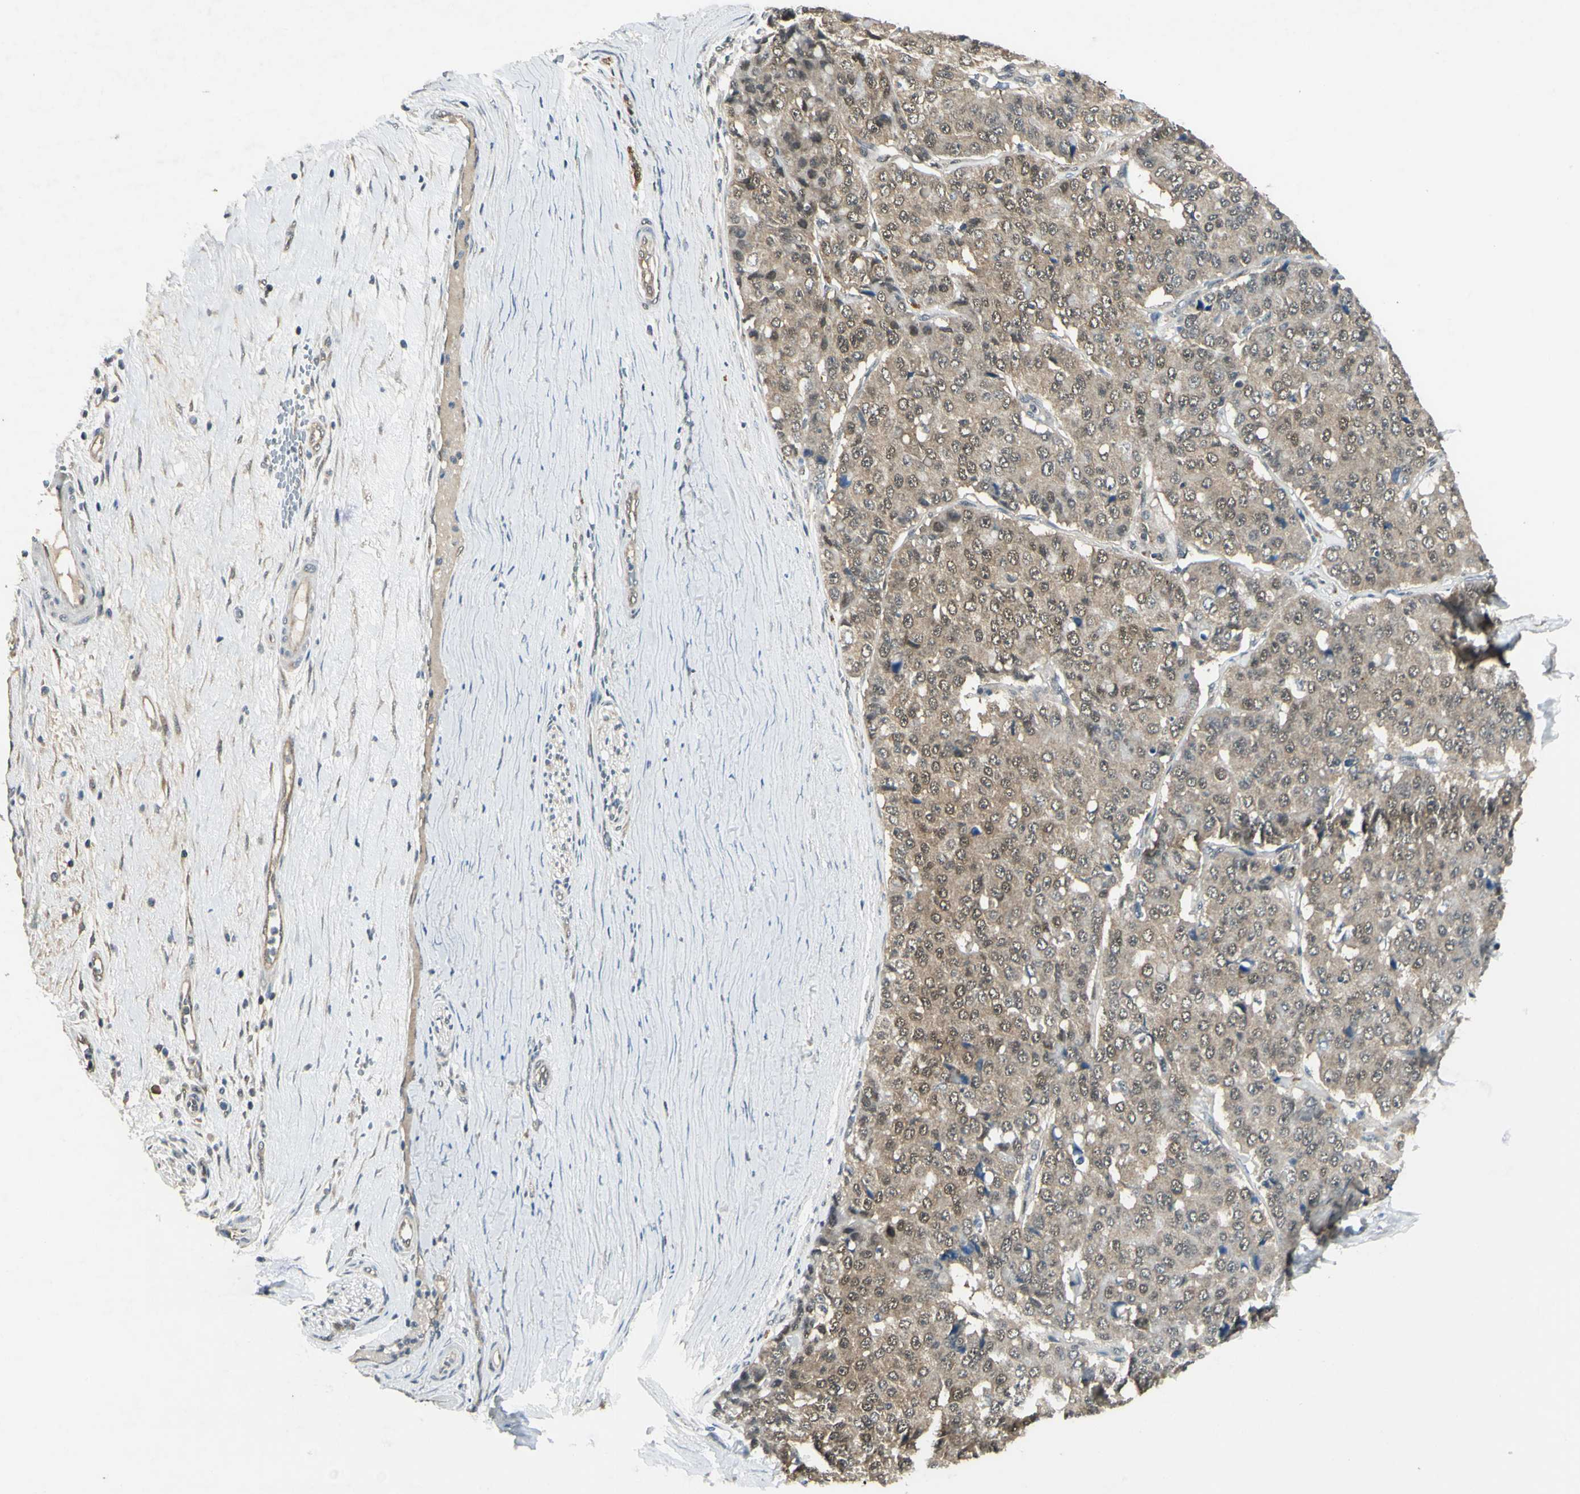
{"staining": {"intensity": "weak", "quantity": ">75%", "location": "cytoplasmic/membranous"}, "tissue": "pancreatic cancer", "cell_type": "Tumor cells", "image_type": "cancer", "snomed": [{"axis": "morphology", "description": "Adenocarcinoma, NOS"}, {"axis": "topography", "description": "Pancreas"}], "caption": "There is low levels of weak cytoplasmic/membranous expression in tumor cells of pancreatic cancer, as demonstrated by immunohistochemical staining (brown color).", "gene": "PSMD5", "patient": {"sex": "male", "age": 50}}